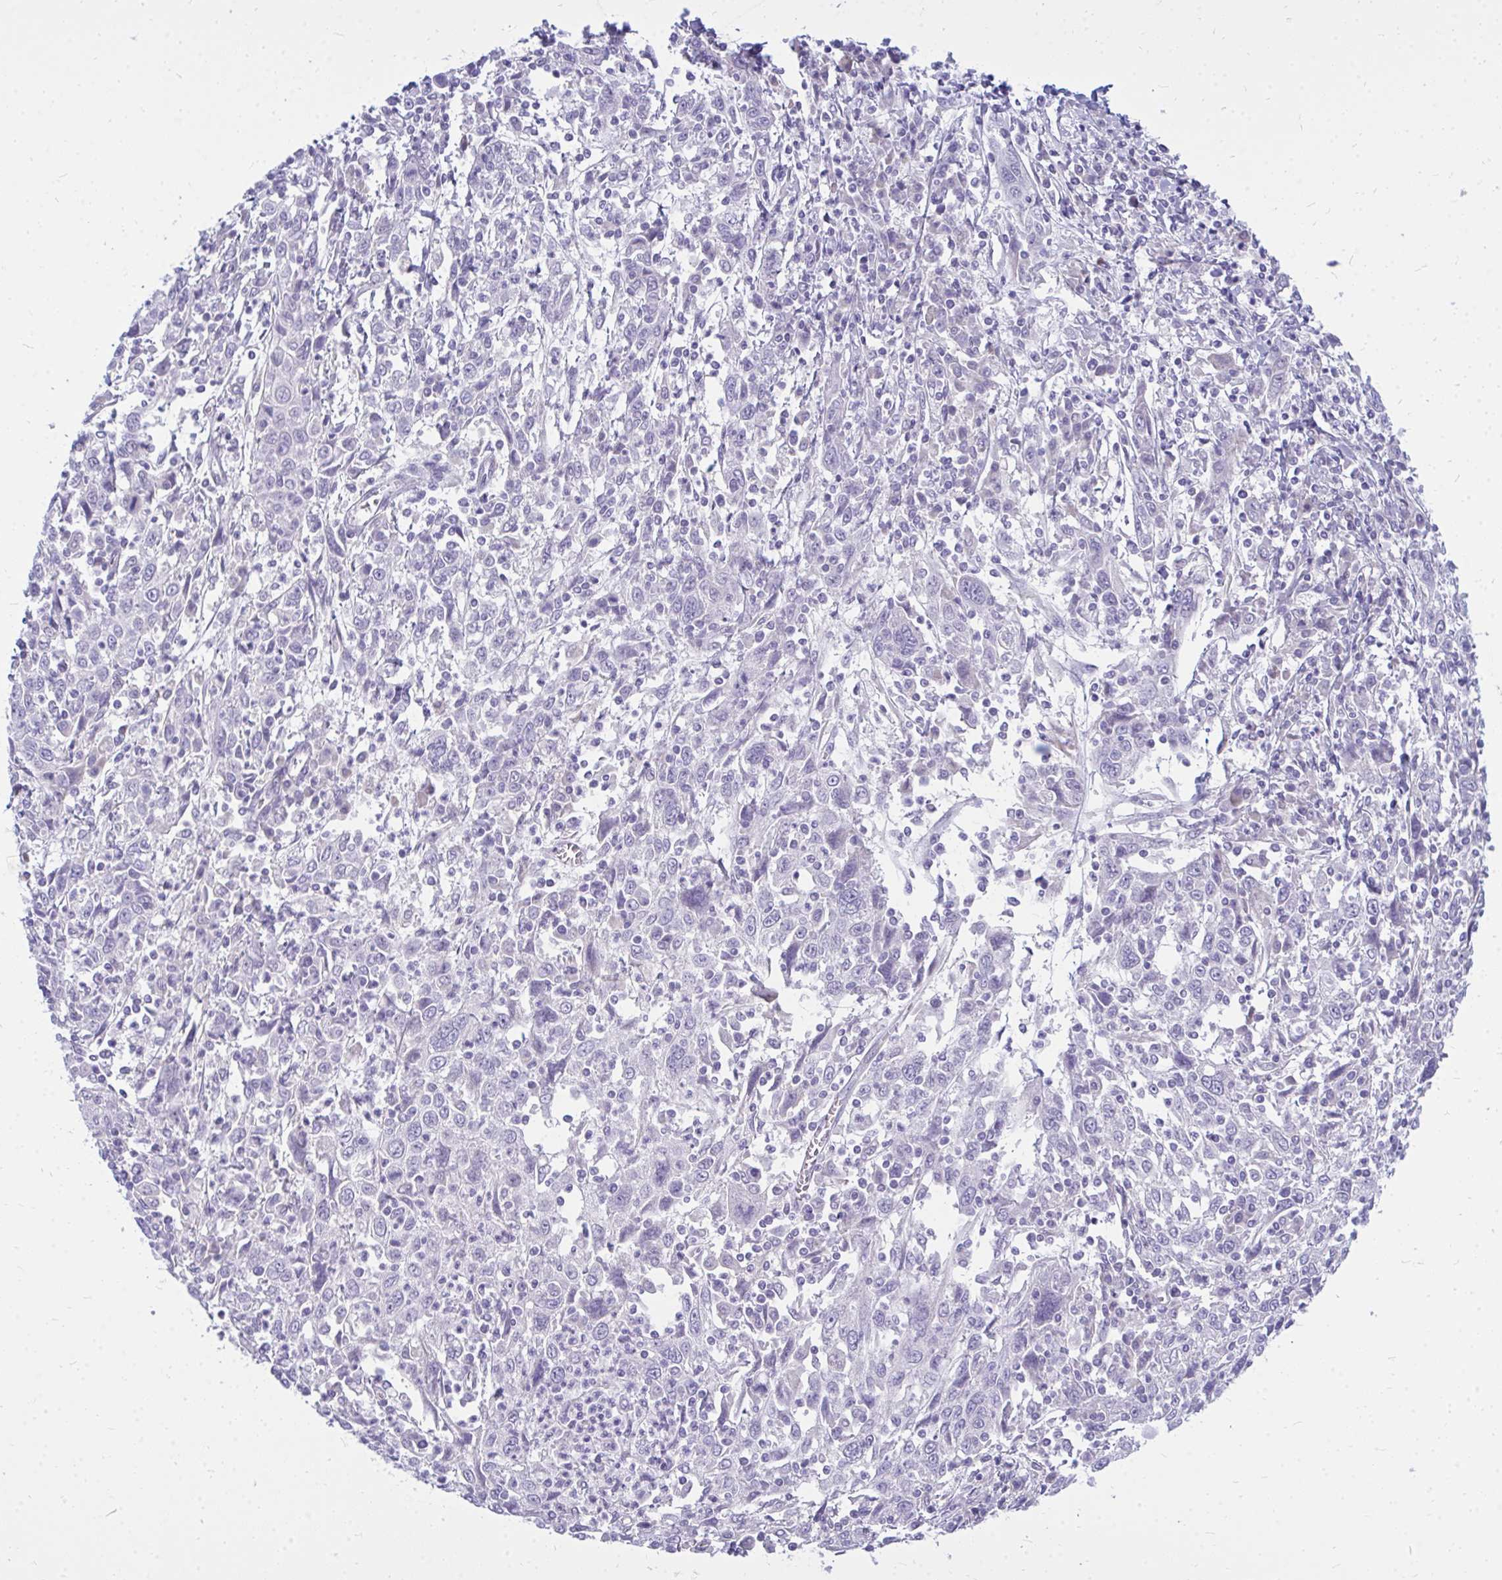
{"staining": {"intensity": "negative", "quantity": "none", "location": "none"}, "tissue": "cervical cancer", "cell_type": "Tumor cells", "image_type": "cancer", "snomed": [{"axis": "morphology", "description": "Squamous cell carcinoma, NOS"}, {"axis": "topography", "description": "Cervix"}], "caption": "Tumor cells are negative for brown protein staining in cervical cancer.", "gene": "ZSCAN25", "patient": {"sex": "female", "age": 46}}